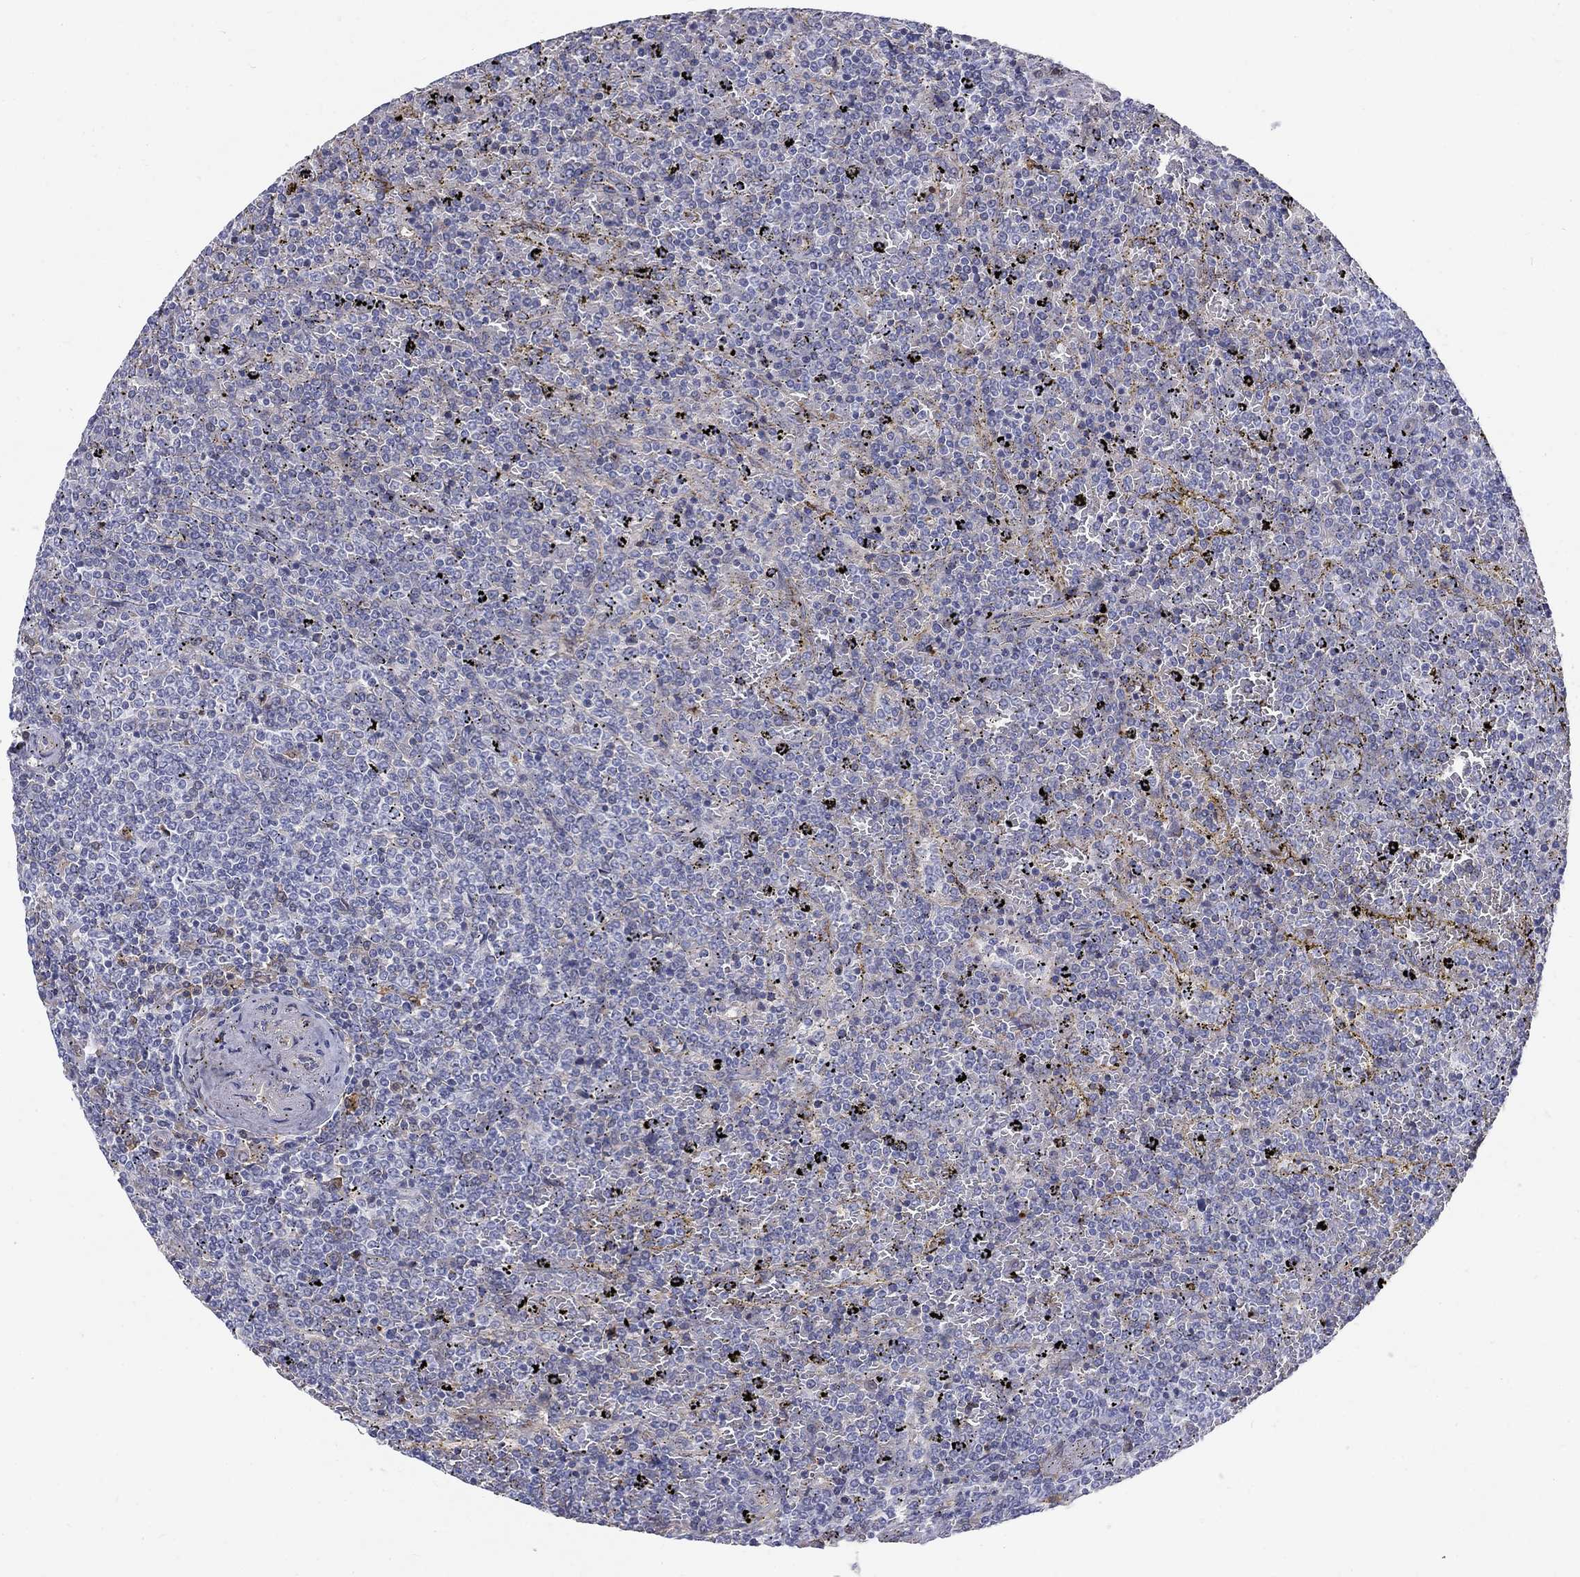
{"staining": {"intensity": "negative", "quantity": "none", "location": "none"}, "tissue": "lymphoma", "cell_type": "Tumor cells", "image_type": "cancer", "snomed": [{"axis": "morphology", "description": "Malignant lymphoma, non-Hodgkin's type, Low grade"}, {"axis": "topography", "description": "Spleen"}], "caption": "A histopathology image of human lymphoma is negative for staining in tumor cells.", "gene": "EPDR1", "patient": {"sex": "female", "age": 77}}